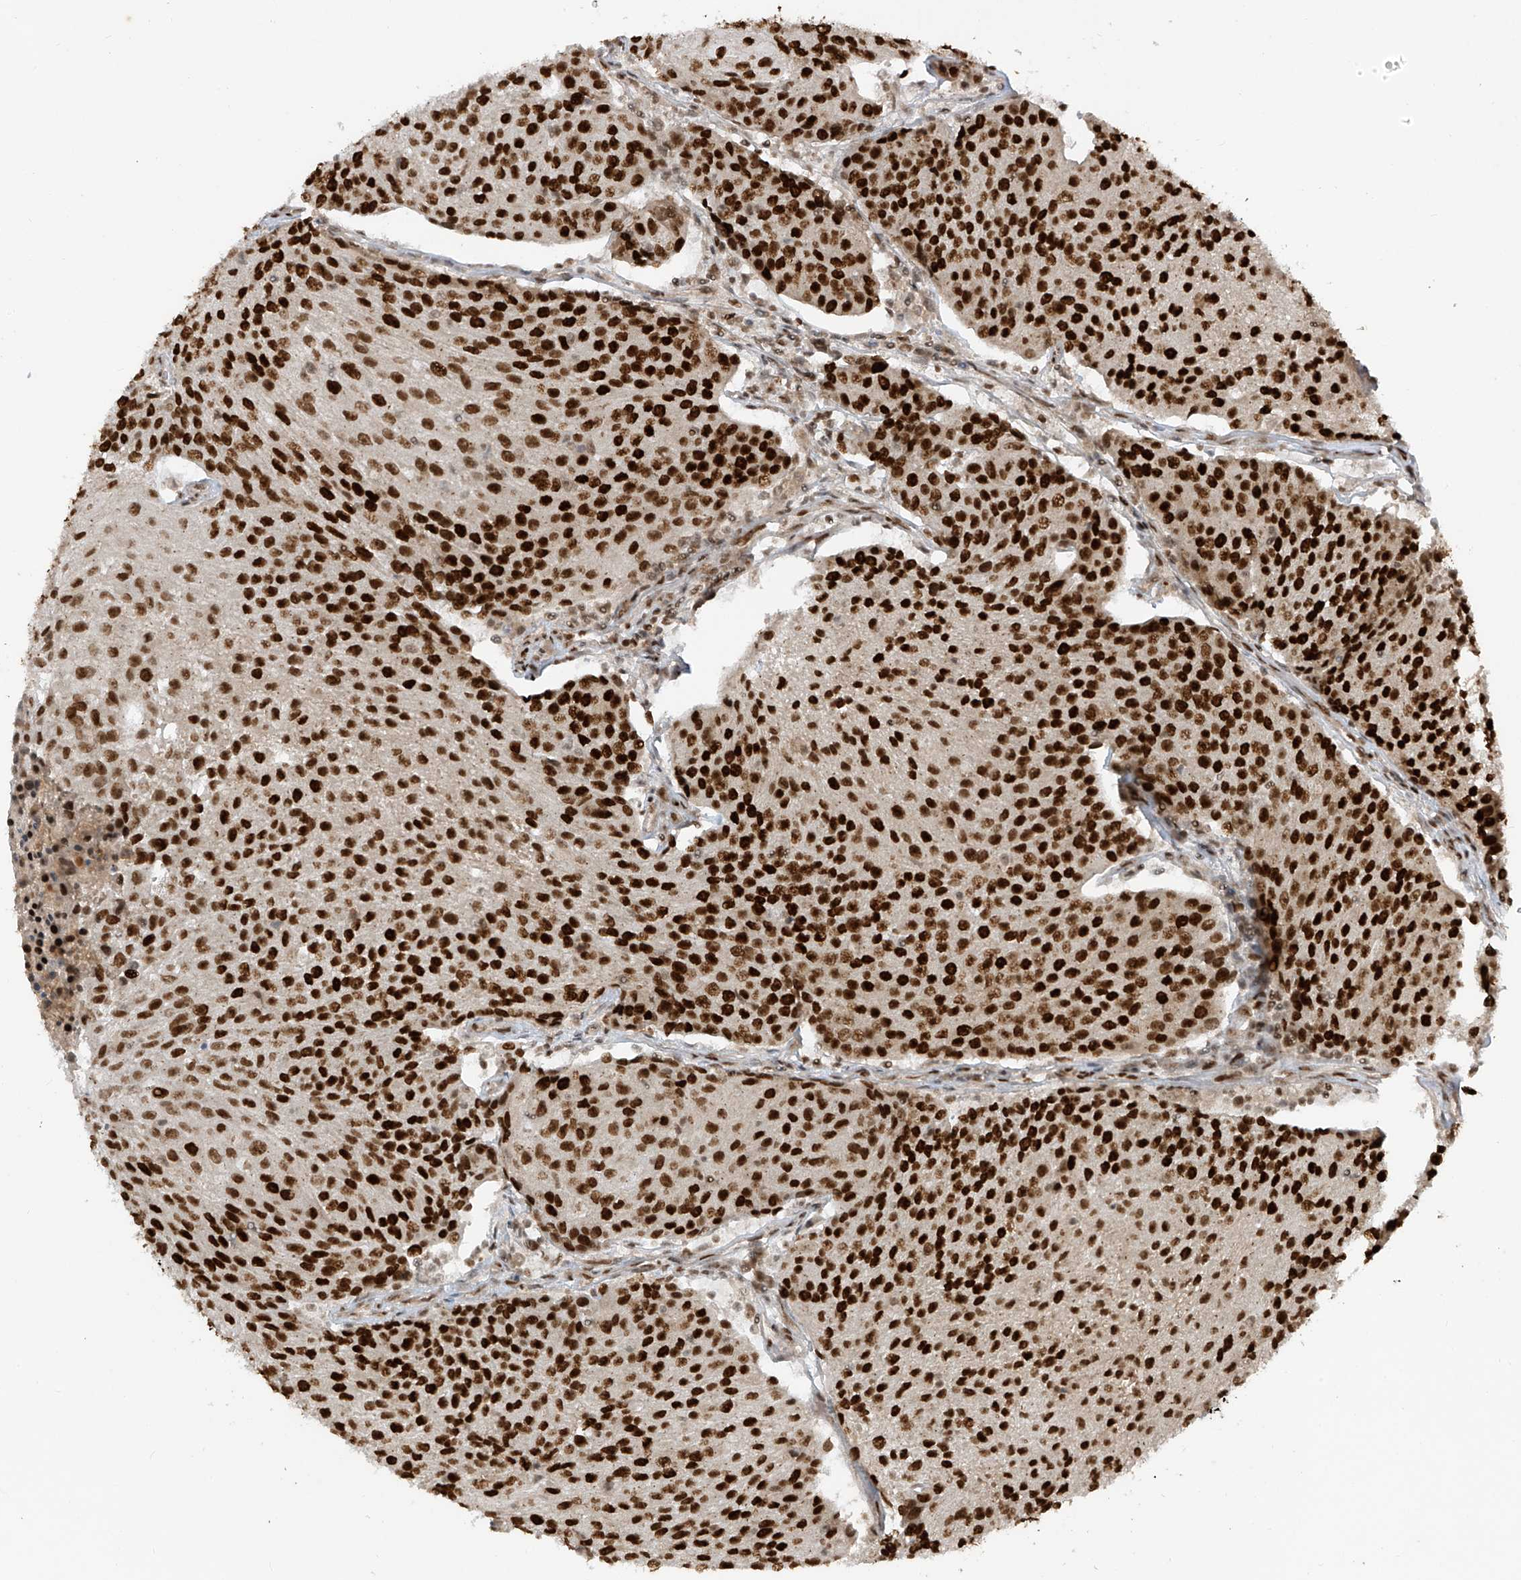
{"staining": {"intensity": "strong", "quantity": ">75%", "location": "nuclear"}, "tissue": "urothelial cancer", "cell_type": "Tumor cells", "image_type": "cancer", "snomed": [{"axis": "morphology", "description": "Urothelial carcinoma, High grade"}, {"axis": "topography", "description": "Urinary bladder"}], "caption": "High-grade urothelial carcinoma stained with DAB immunohistochemistry (IHC) shows high levels of strong nuclear staining in approximately >75% of tumor cells.", "gene": "ARHGEF3", "patient": {"sex": "female", "age": 85}}